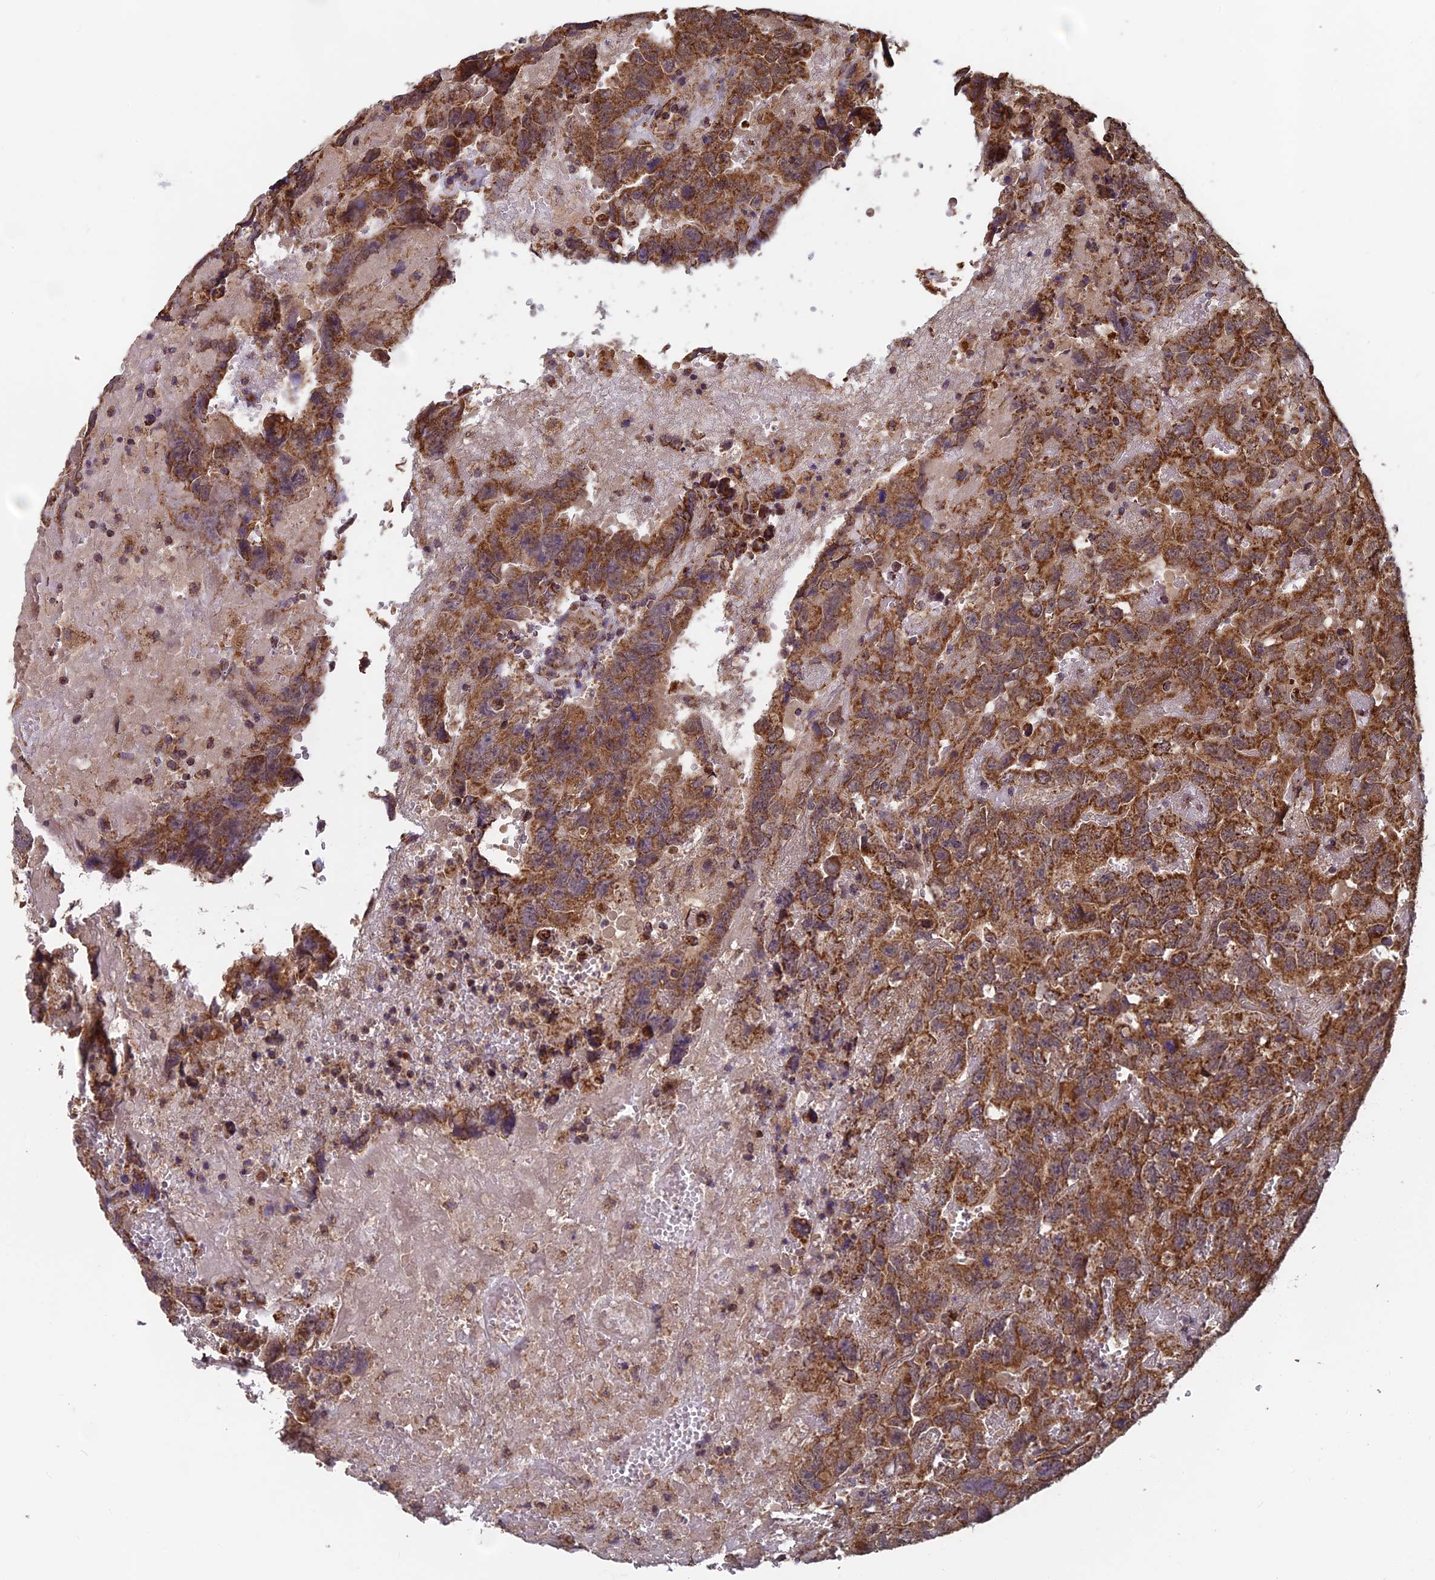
{"staining": {"intensity": "moderate", "quantity": ">75%", "location": "cytoplasmic/membranous"}, "tissue": "testis cancer", "cell_type": "Tumor cells", "image_type": "cancer", "snomed": [{"axis": "morphology", "description": "Carcinoma, Embryonal, NOS"}, {"axis": "topography", "description": "Testis"}], "caption": "Testis embryonal carcinoma tissue reveals moderate cytoplasmic/membranous positivity in approximately >75% of tumor cells", "gene": "CCDC15", "patient": {"sex": "male", "age": 45}}